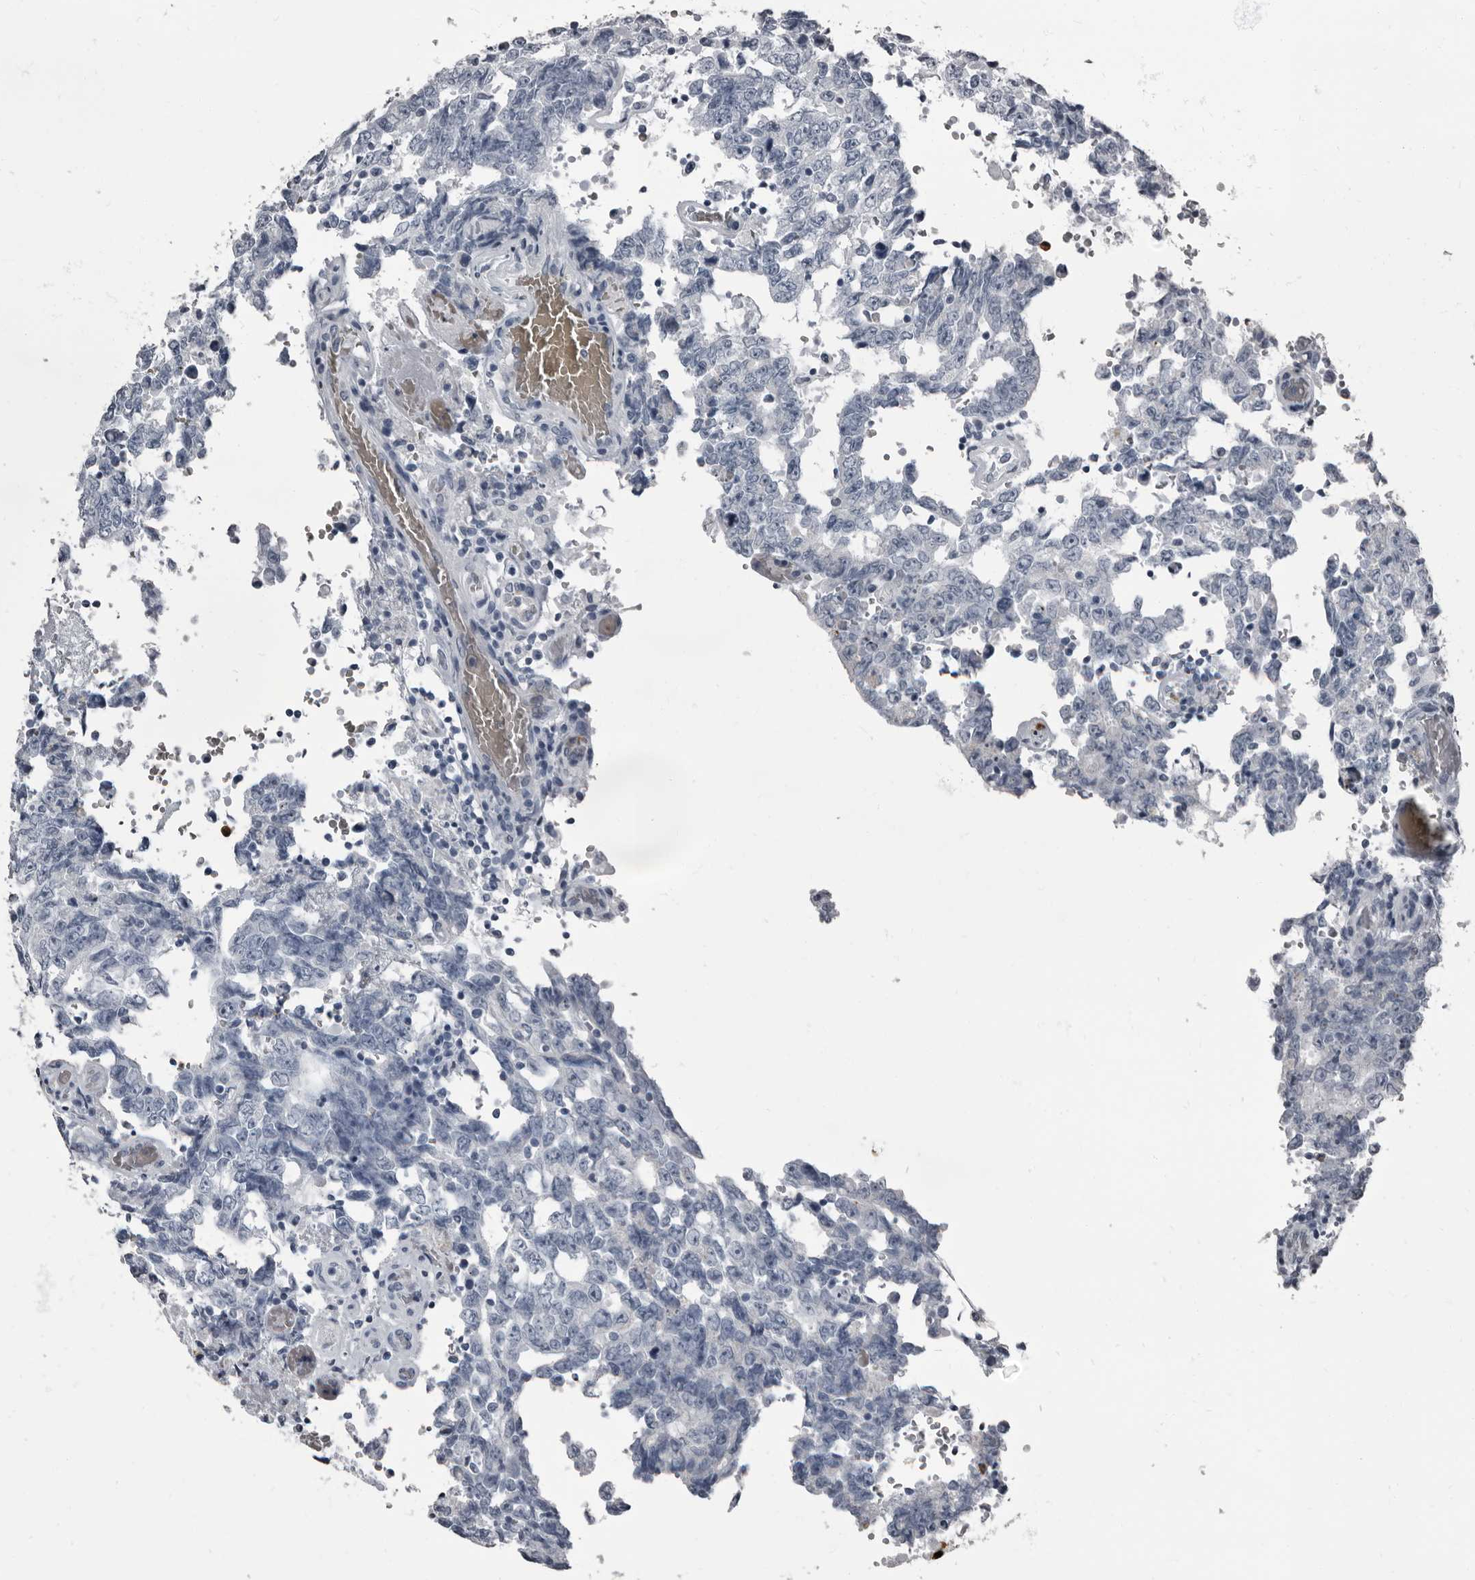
{"staining": {"intensity": "negative", "quantity": "none", "location": "none"}, "tissue": "testis cancer", "cell_type": "Tumor cells", "image_type": "cancer", "snomed": [{"axis": "morphology", "description": "Carcinoma, Embryonal, NOS"}, {"axis": "topography", "description": "Testis"}], "caption": "Immunohistochemistry histopathology image of neoplastic tissue: human testis embryonal carcinoma stained with DAB (3,3'-diaminobenzidine) displays no significant protein expression in tumor cells. (DAB immunohistochemistry, high magnification).", "gene": "TPD52L1", "patient": {"sex": "male", "age": 26}}